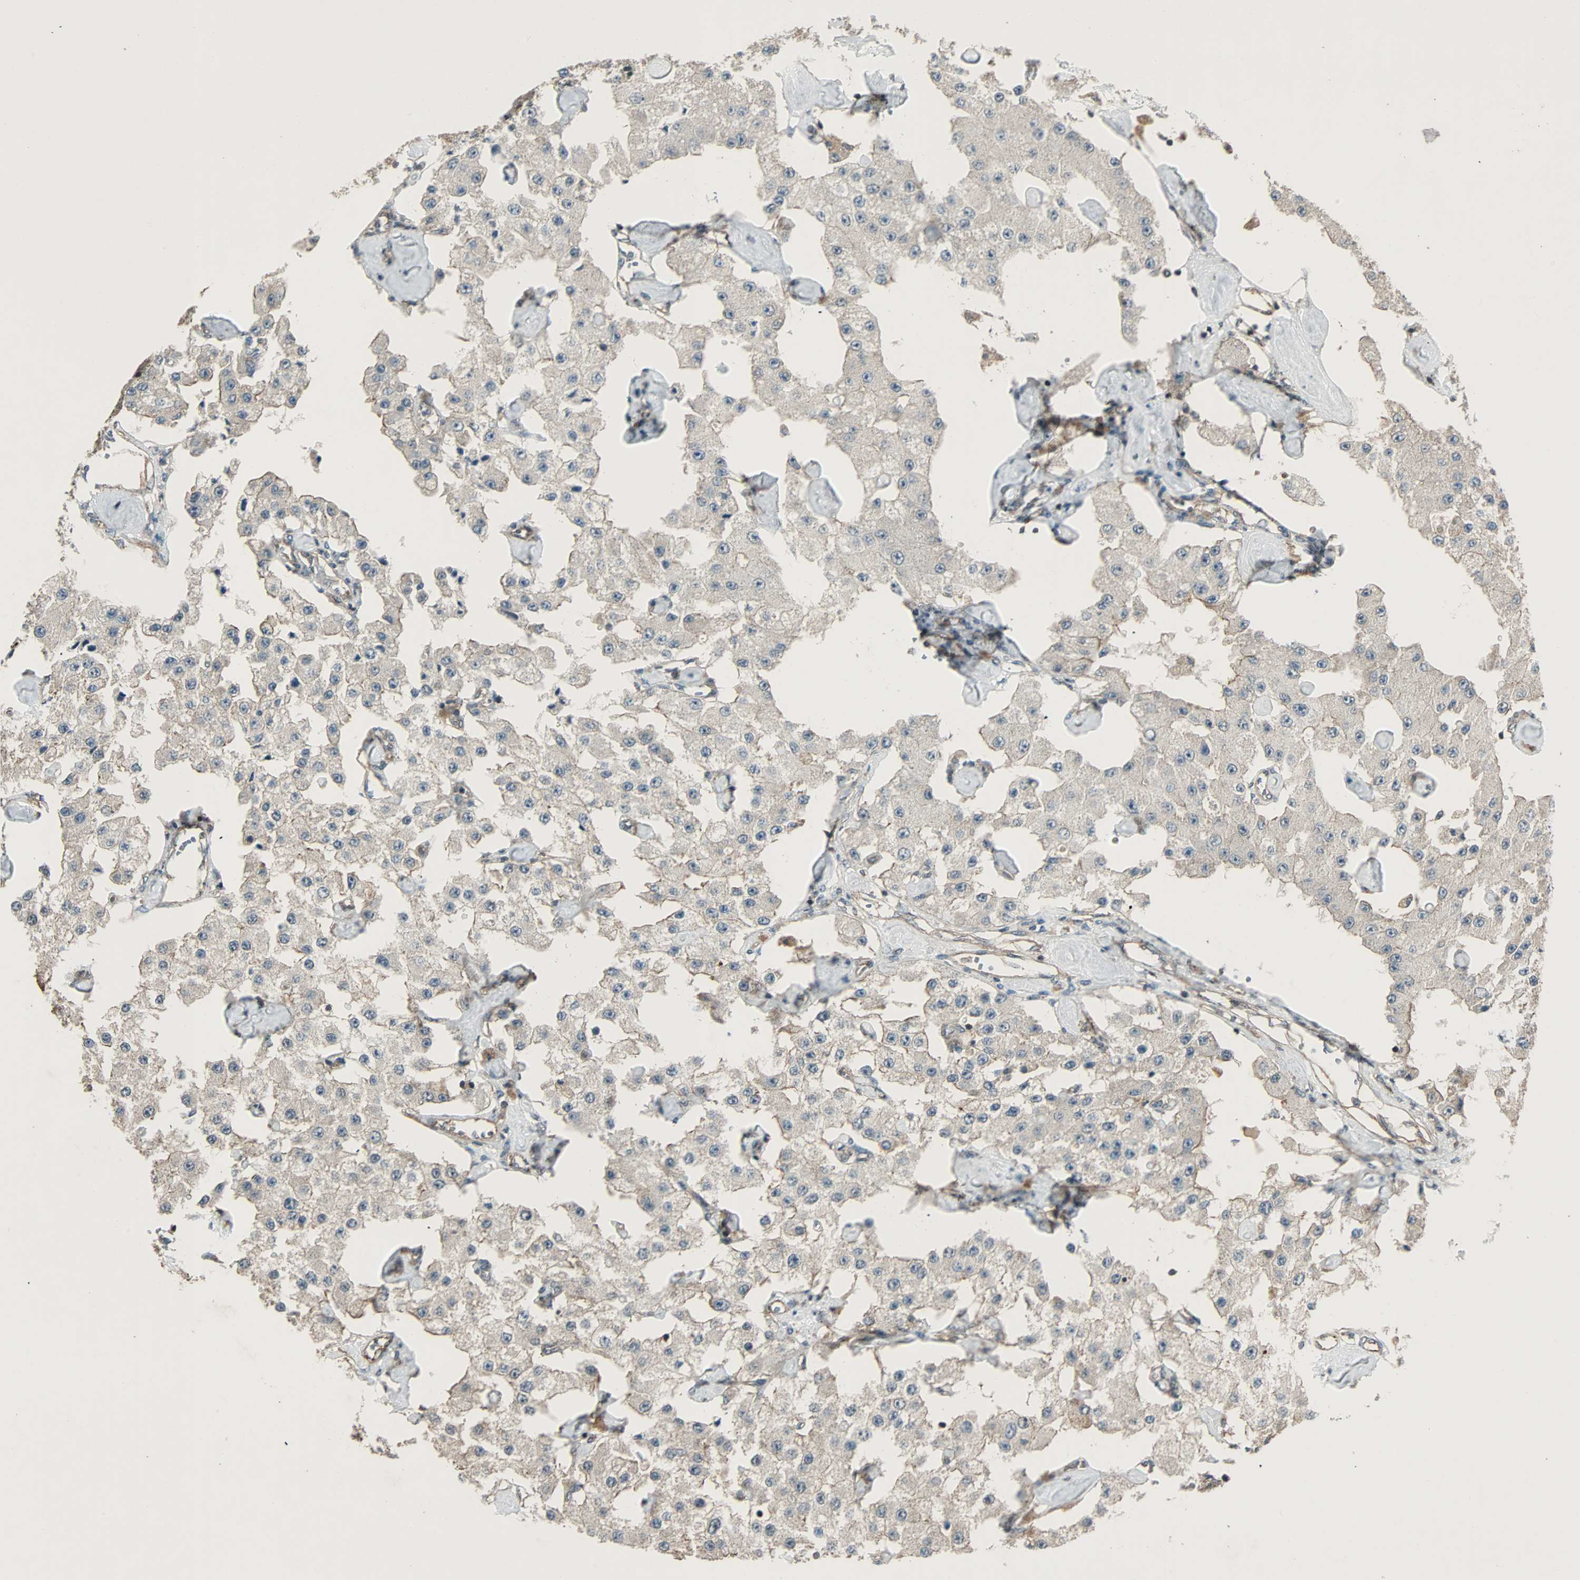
{"staining": {"intensity": "negative", "quantity": "none", "location": "none"}, "tissue": "carcinoid", "cell_type": "Tumor cells", "image_type": "cancer", "snomed": [{"axis": "morphology", "description": "Carcinoid, malignant, NOS"}, {"axis": "topography", "description": "Pancreas"}], "caption": "Carcinoid was stained to show a protein in brown. There is no significant positivity in tumor cells.", "gene": "MAP3K21", "patient": {"sex": "male", "age": 41}}